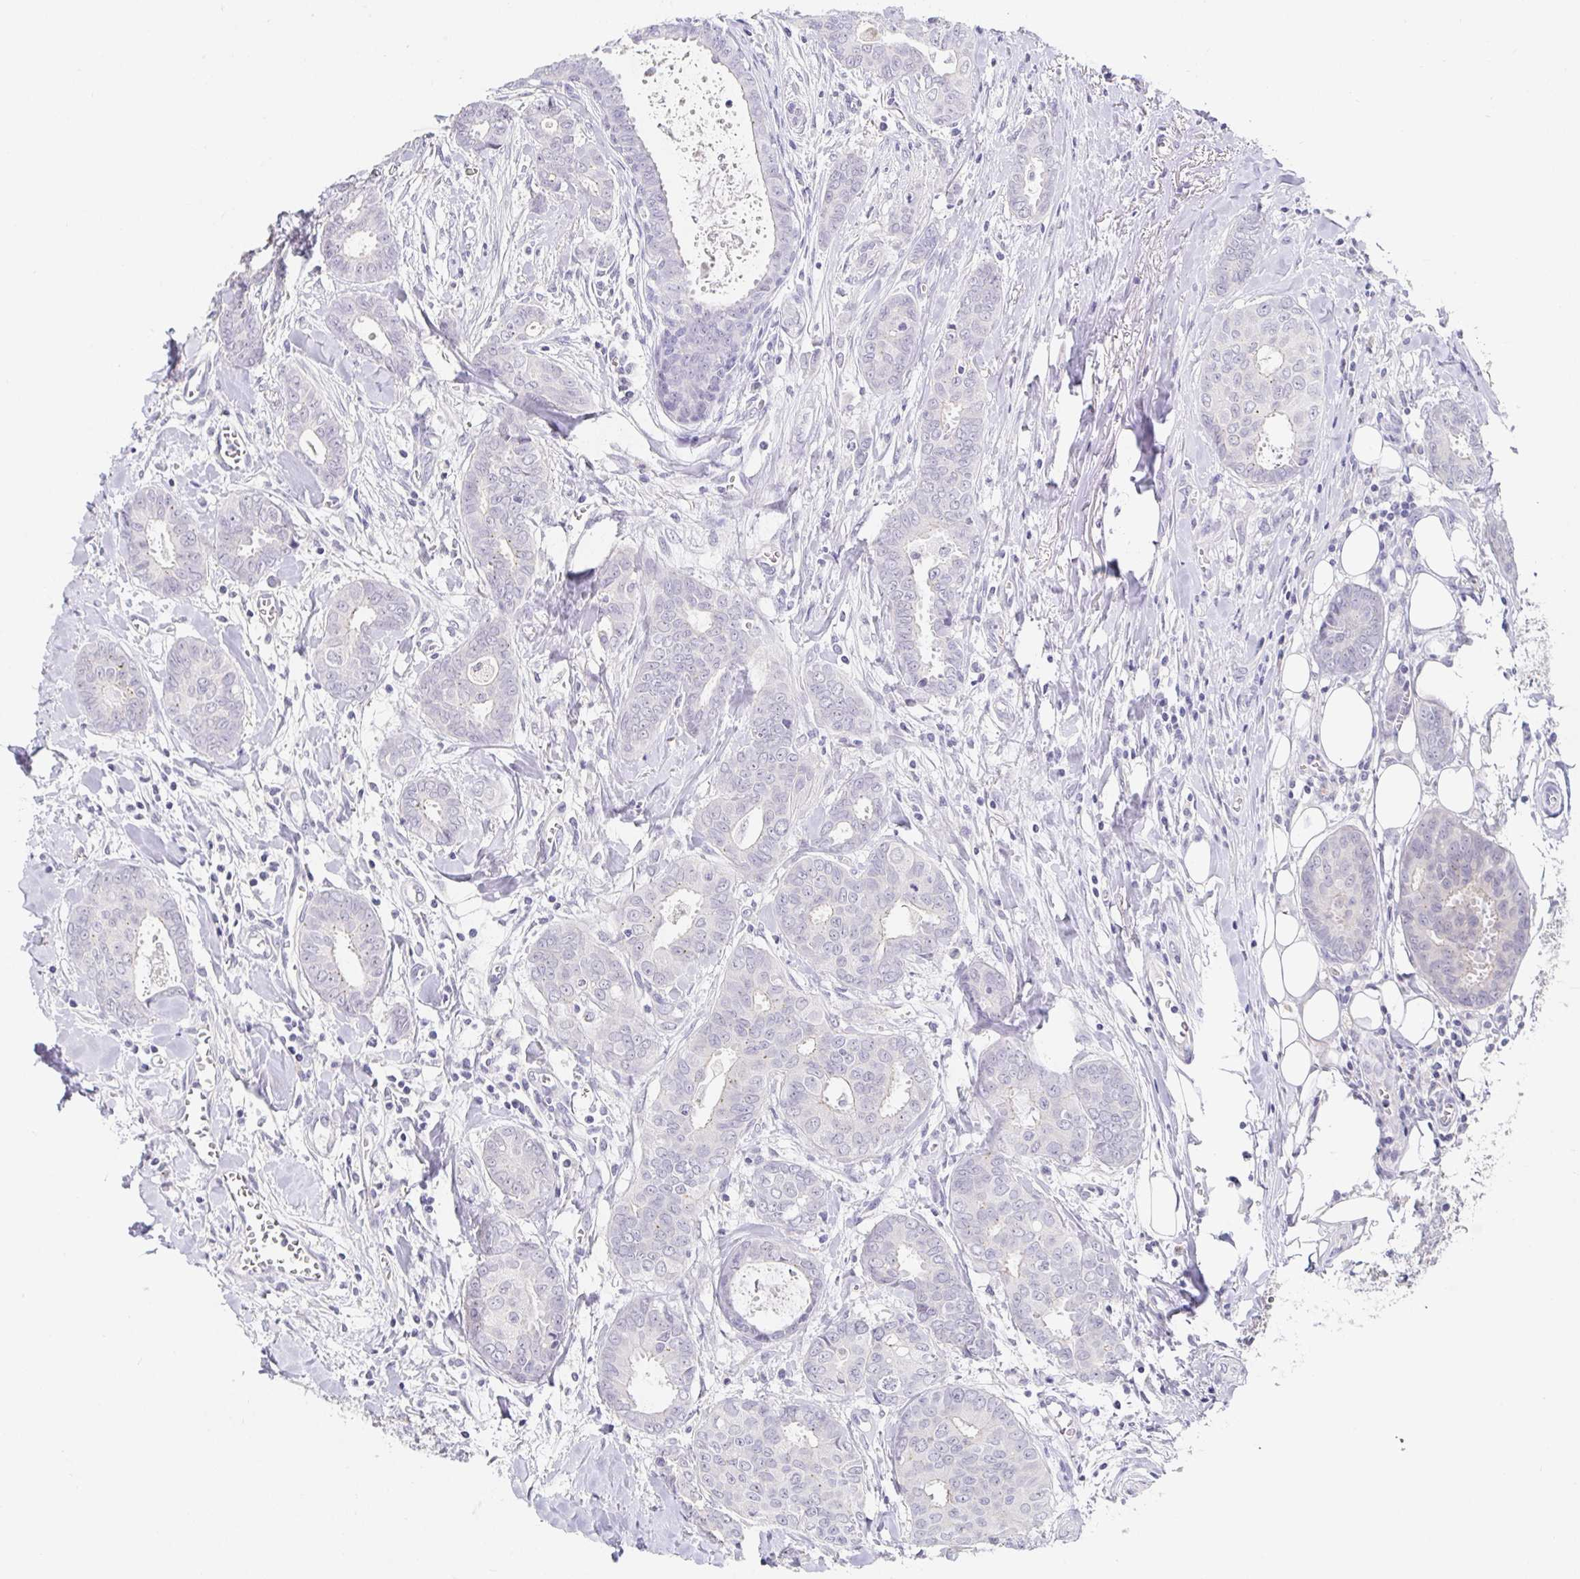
{"staining": {"intensity": "negative", "quantity": "none", "location": "none"}, "tissue": "breast cancer", "cell_type": "Tumor cells", "image_type": "cancer", "snomed": [{"axis": "morphology", "description": "Duct carcinoma"}, {"axis": "topography", "description": "Breast"}], "caption": "This is an immunohistochemistry histopathology image of human invasive ductal carcinoma (breast). There is no positivity in tumor cells.", "gene": "PDX1", "patient": {"sex": "female", "age": 45}}